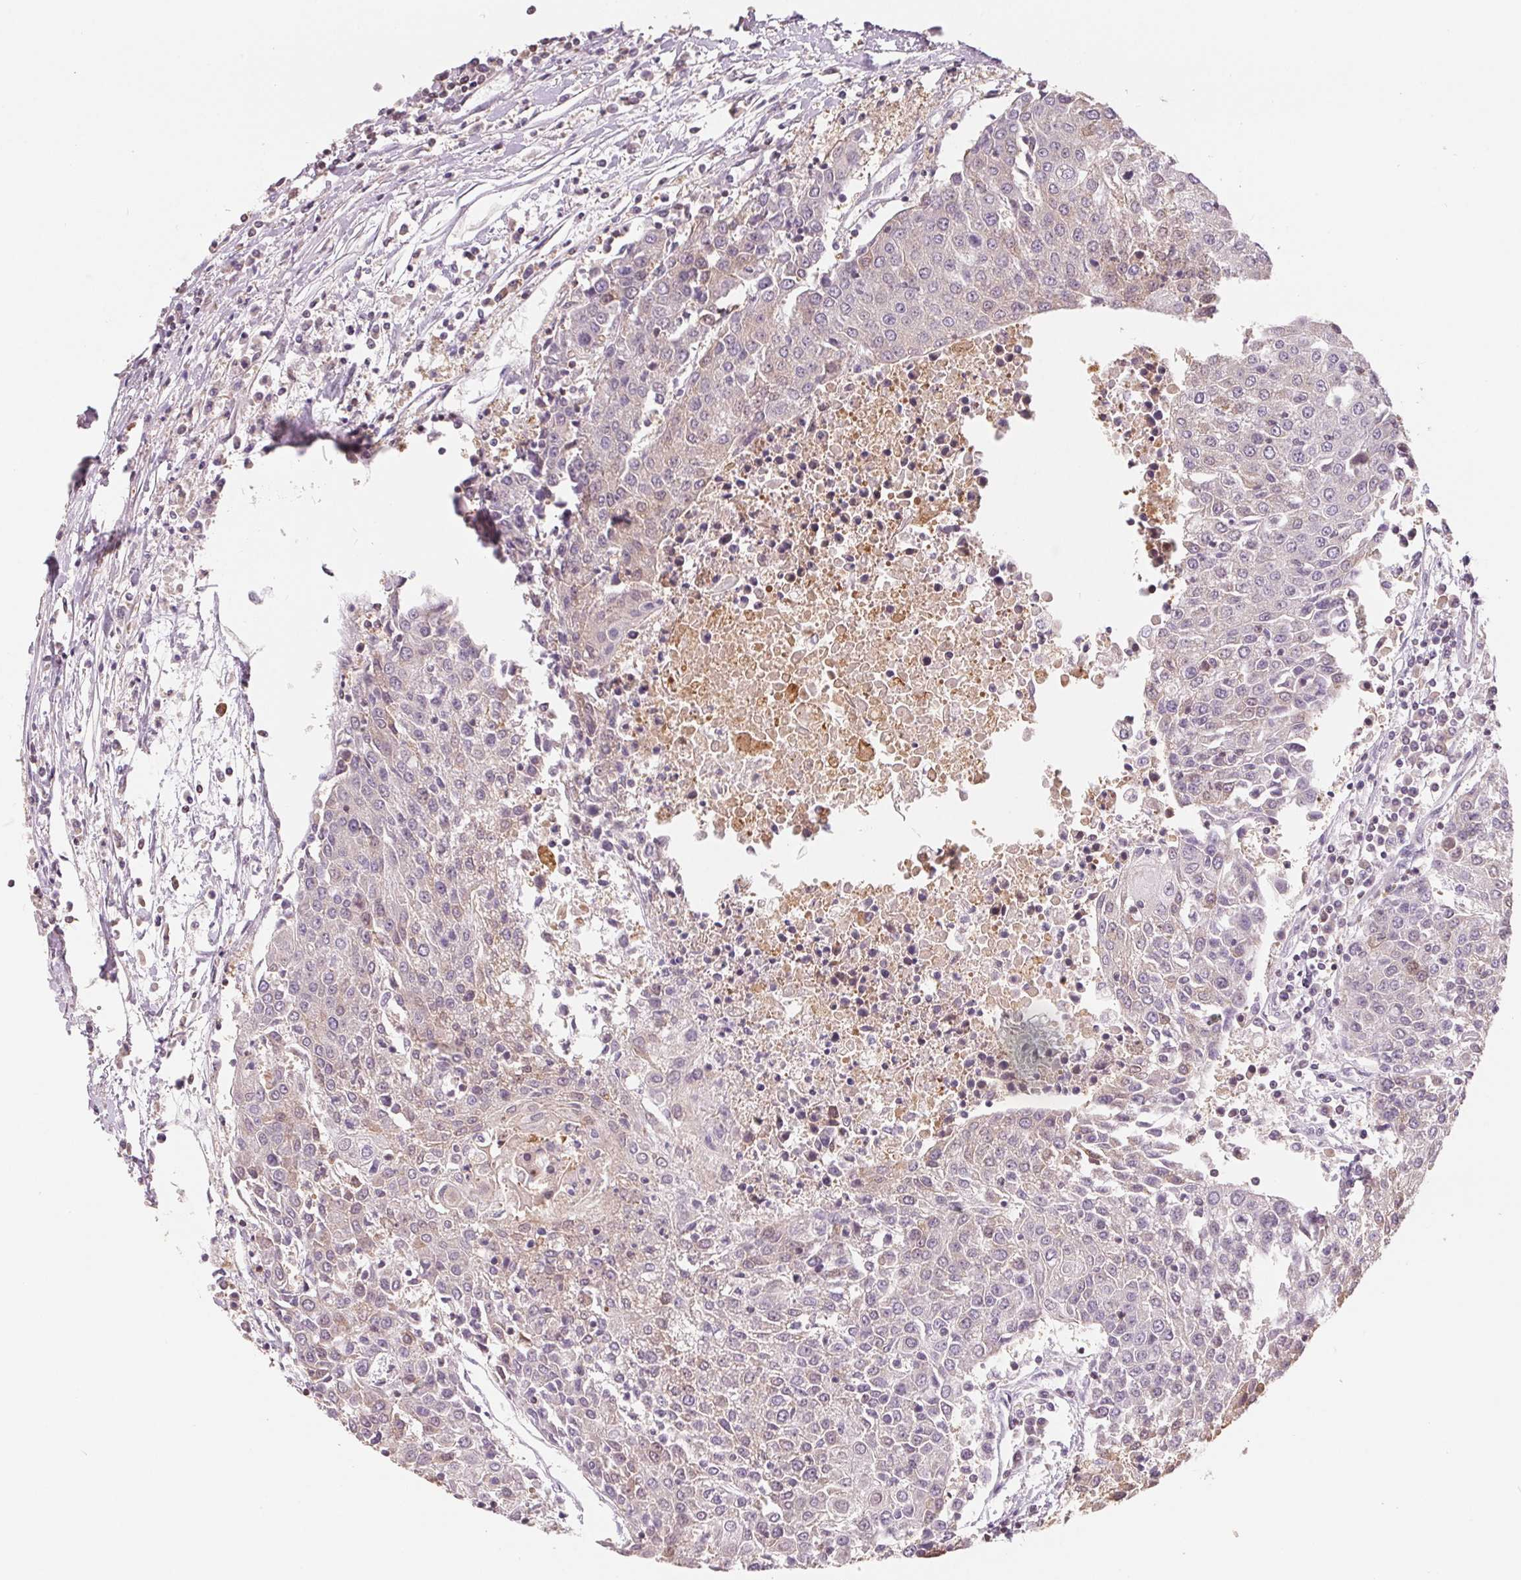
{"staining": {"intensity": "negative", "quantity": "none", "location": "none"}, "tissue": "urothelial cancer", "cell_type": "Tumor cells", "image_type": "cancer", "snomed": [{"axis": "morphology", "description": "Urothelial carcinoma, High grade"}, {"axis": "topography", "description": "Urinary bladder"}], "caption": "An image of urothelial carcinoma (high-grade) stained for a protein reveals no brown staining in tumor cells. (DAB immunohistochemistry visualized using brightfield microscopy, high magnification).", "gene": "VTCN1", "patient": {"sex": "female", "age": 85}}